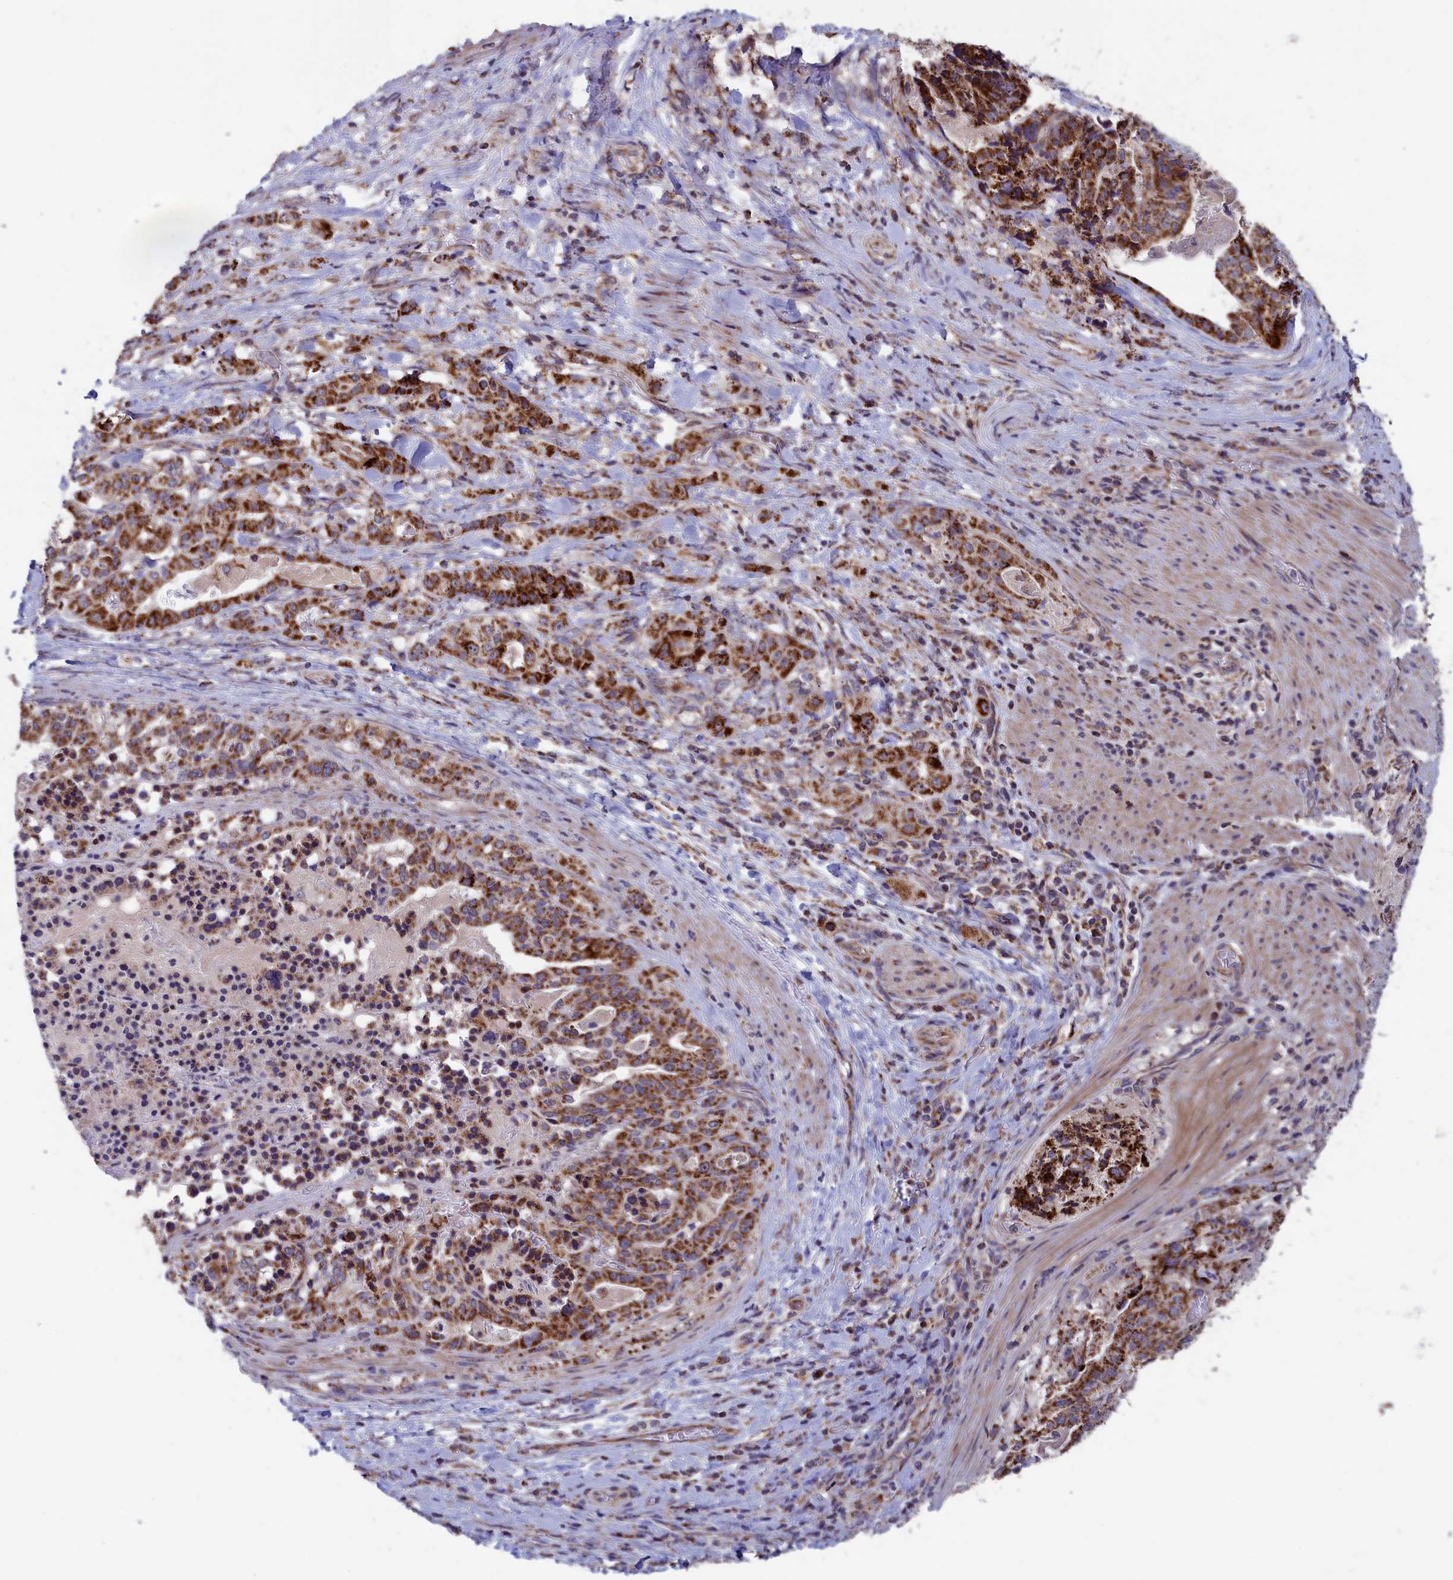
{"staining": {"intensity": "strong", "quantity": ">75%", "location": "cytoplasmic/membranous"}, "tissue": "stomach cancer", "cell_type": "Tumor cells", "image_type": "cancer", "snomed": [{"axis": "morphology", "description": "Adenocarcinoma, NOS"}, {"axis": "topography", "description": "Stomach"}], "caption": "Protein staining exhibits strong cytoplasmic/membranous positivity in approximately >75% of tumor cells in adenocarcinoma (stomach).", "gene": "TIMM44", "patient": {"sex": "male", "age": 48}}